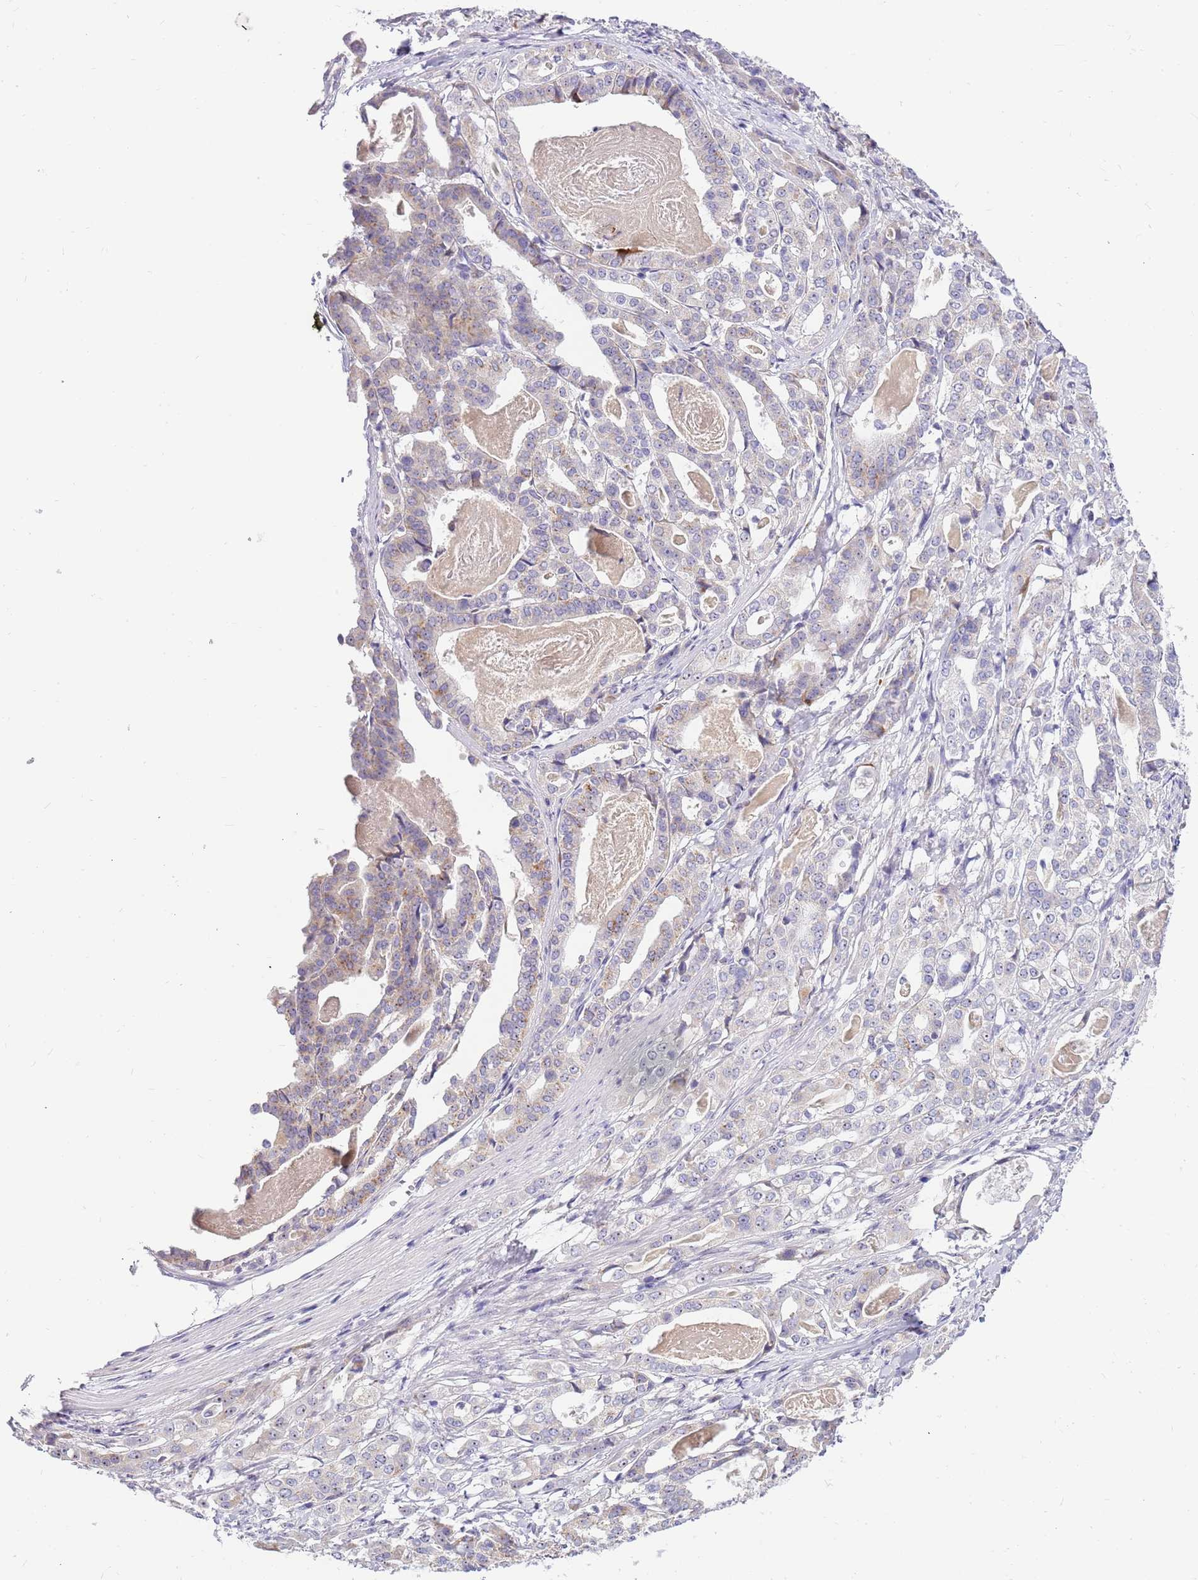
{"staining": {"intensity": "weak", "quantity": "25%-75%", "location": "cytoplasmic/membranous"}, "tissue": "stomach cancer", "cell_type": "Tumor cells", "image_type": "cancer", "snomed": [{"axis": "morphology", "description": "Adenocarcinoma, NOS"}, {"axis": "topography", "description": "Stomach"}], "caption": "Immunohistochemical staining of stomach adenocarcinoma reveals low levels of weak cytoplasmic/membranous expression in approximately 25%-75% of tumor cells.", "gene": "DNAJA3", "patient": {"sex": "male", "age": 48}}